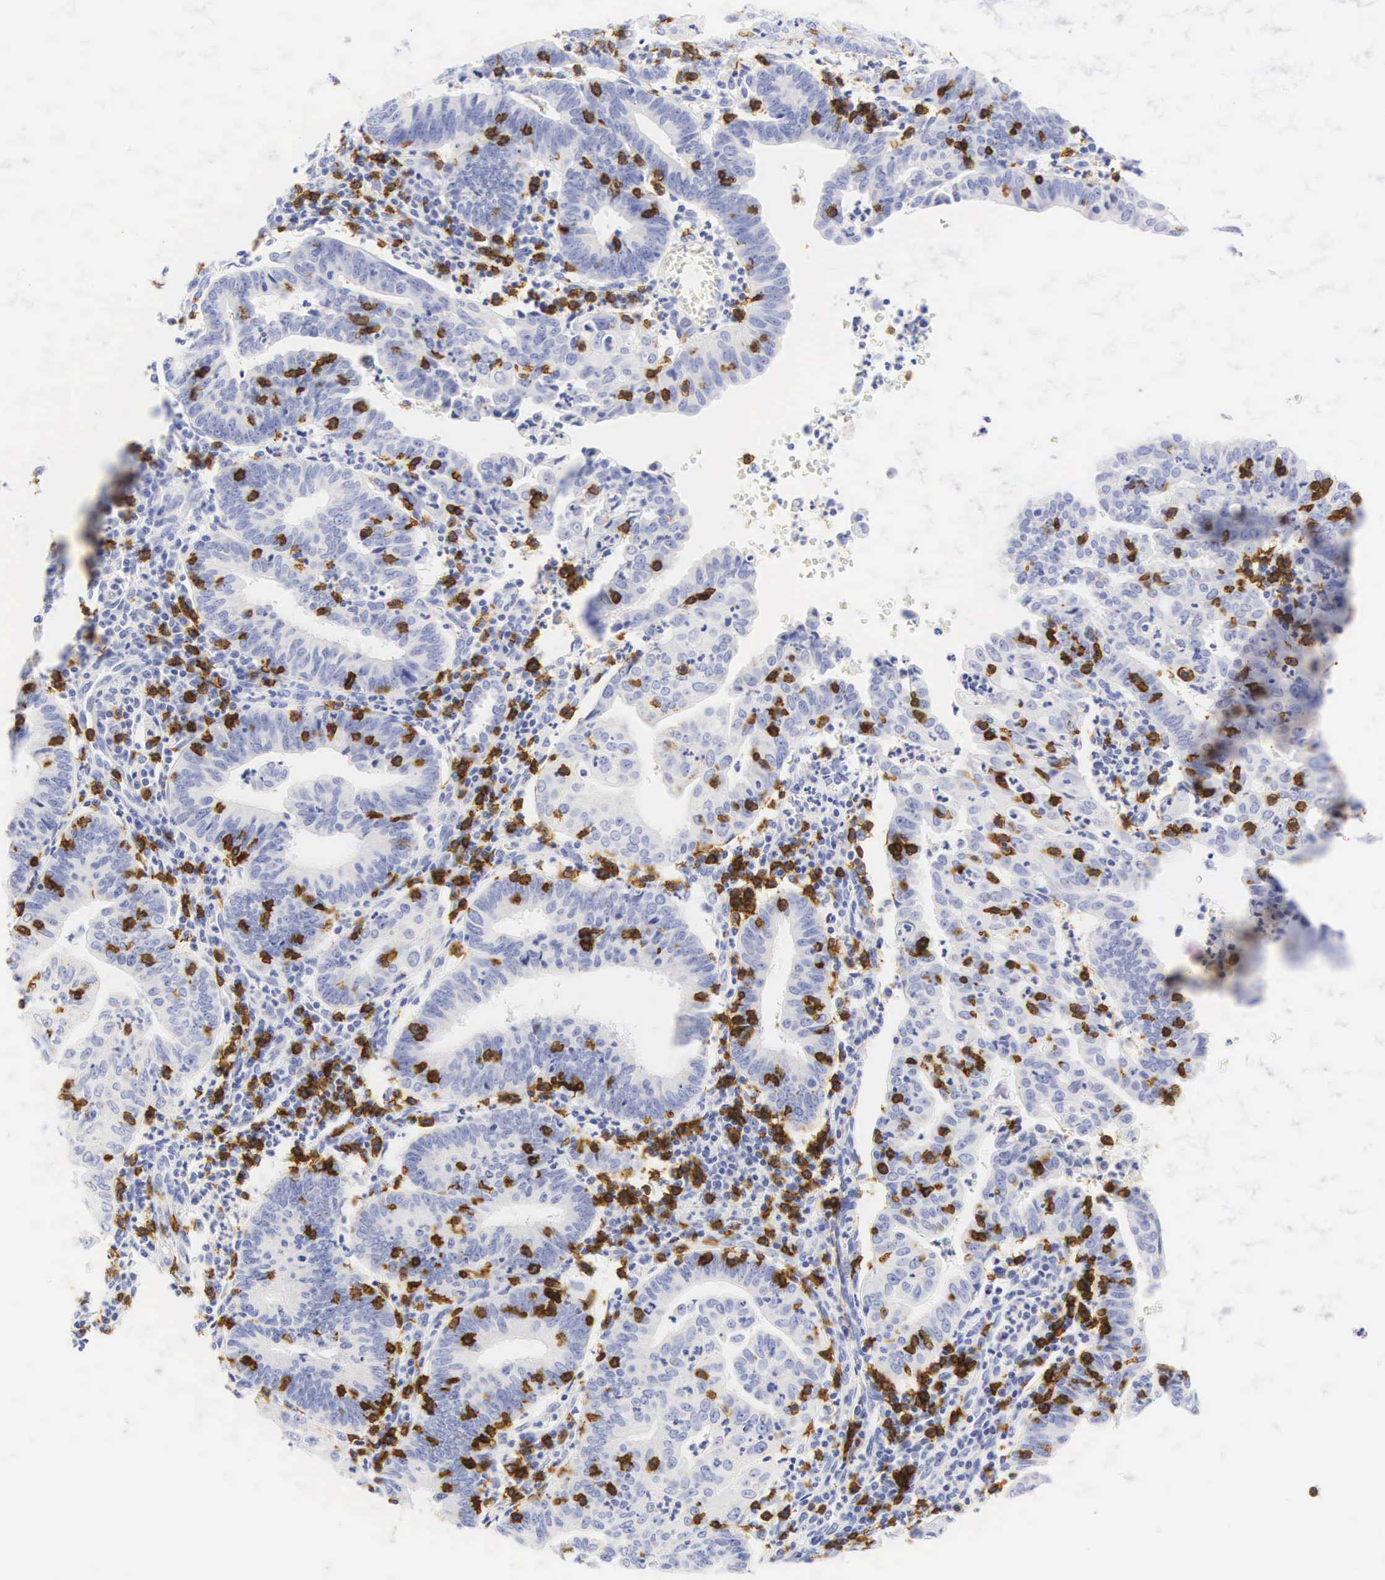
{"staining": {"intensity": "negative", "quantity": "none", "location": "none"}, "tissue": "endometrial cancer", "cell_type": "Tumor cells", "image_type": "cancer", "snomed": [{"axis": "morphology", "description": "Adenocarcinoma, NOS"}, {"axis": "topography", "description": "Endometrium"}], "caption": "Tumor cells show no significant expression in endometrial cancer.", "gene": "CD8A", "patient": {"sex": "female", "age": 60}}